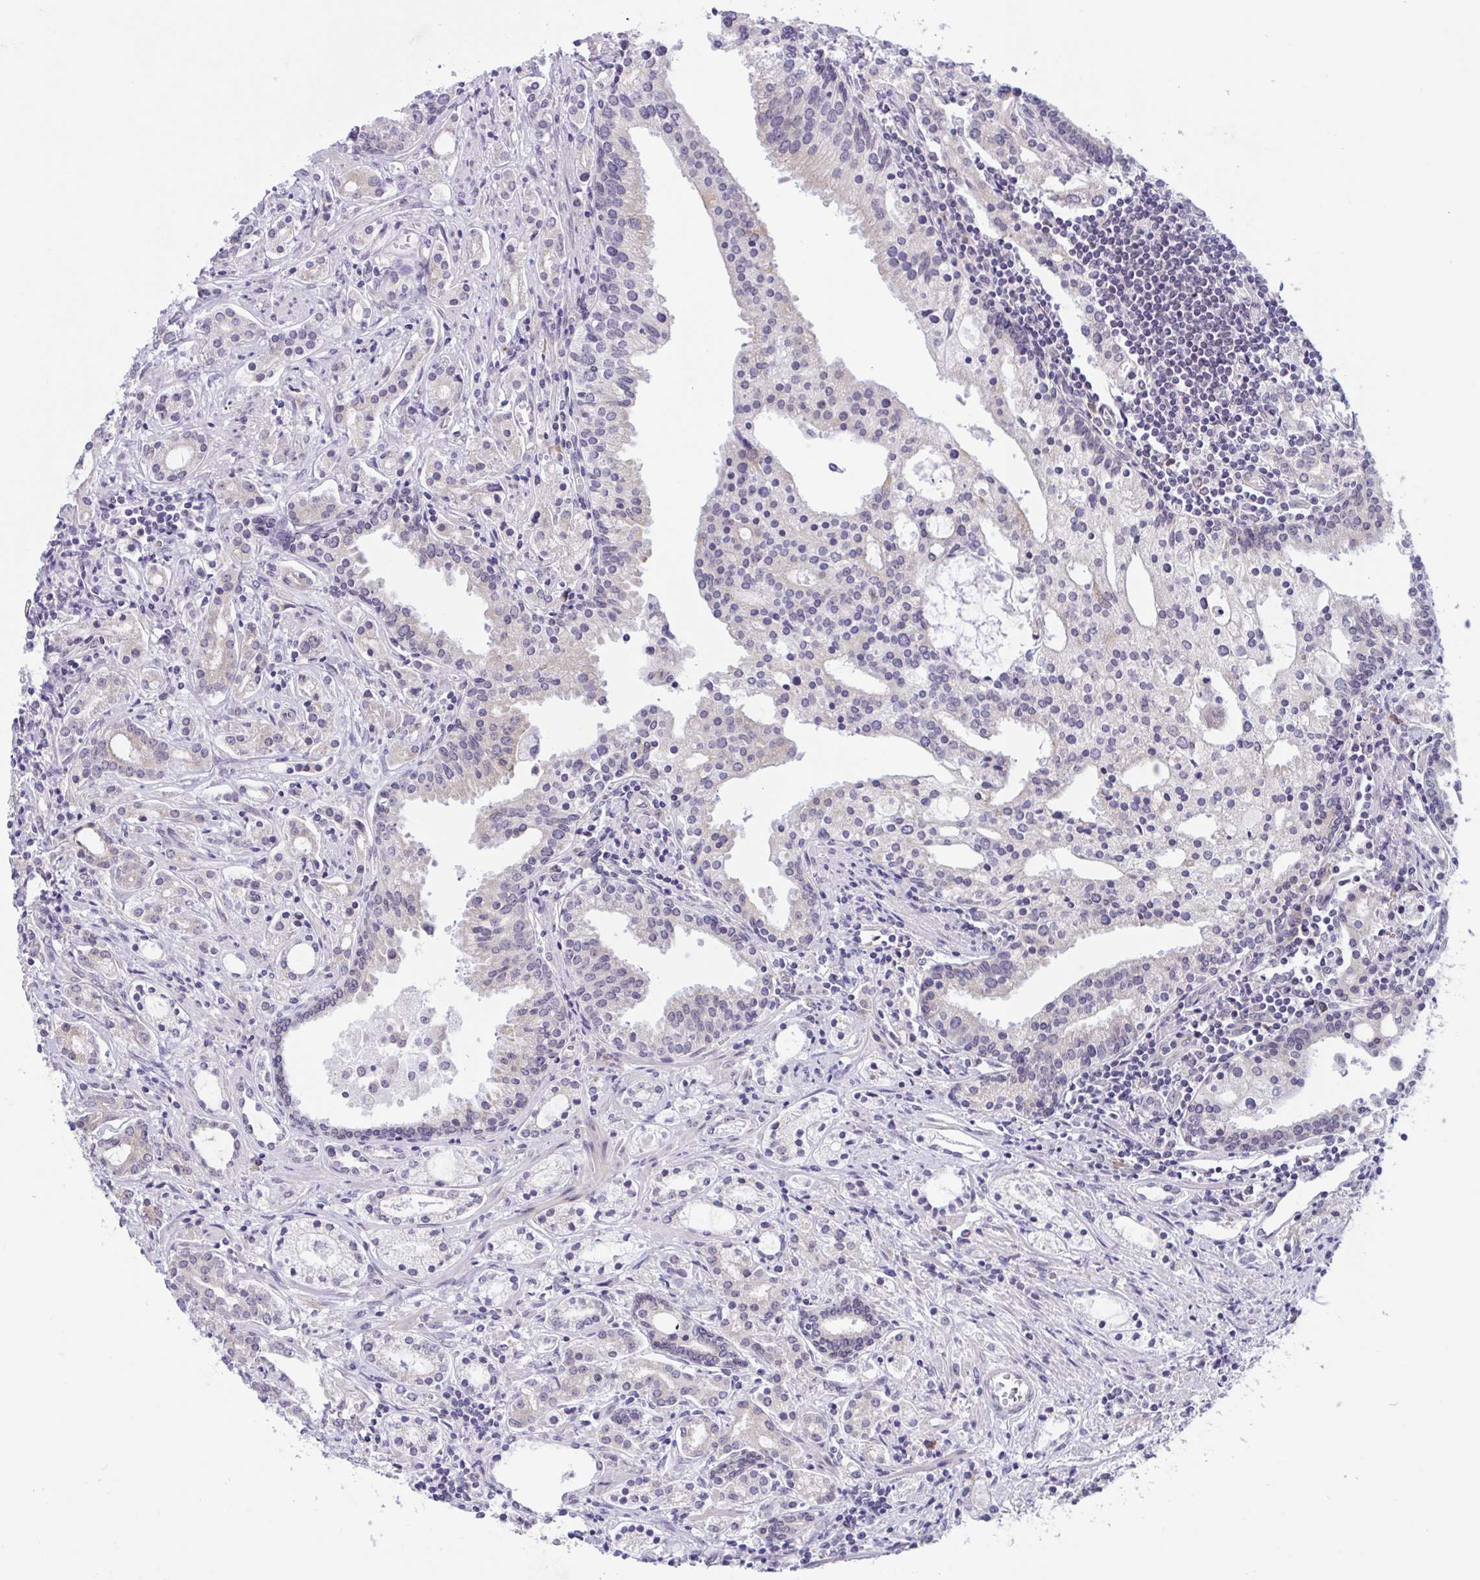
{"staining": {"intensity": "negative", "quantity": "none", "location": "none"}, "tissue": "prostate cancer", "cell_type": "Tumor cells", "image_type": "cancer", "snomed": [{"axis": "morphology", "description": "Adenocarcinoma, Medium grade"}, {"axis": "topography", "description": "Prostate"}], "caption": "Tumor cells show no significant staining in medium-grade adenocarcinoma (prostate).", "gene": "CAMLG", "patient": {"sex": "male", "age": 57}}